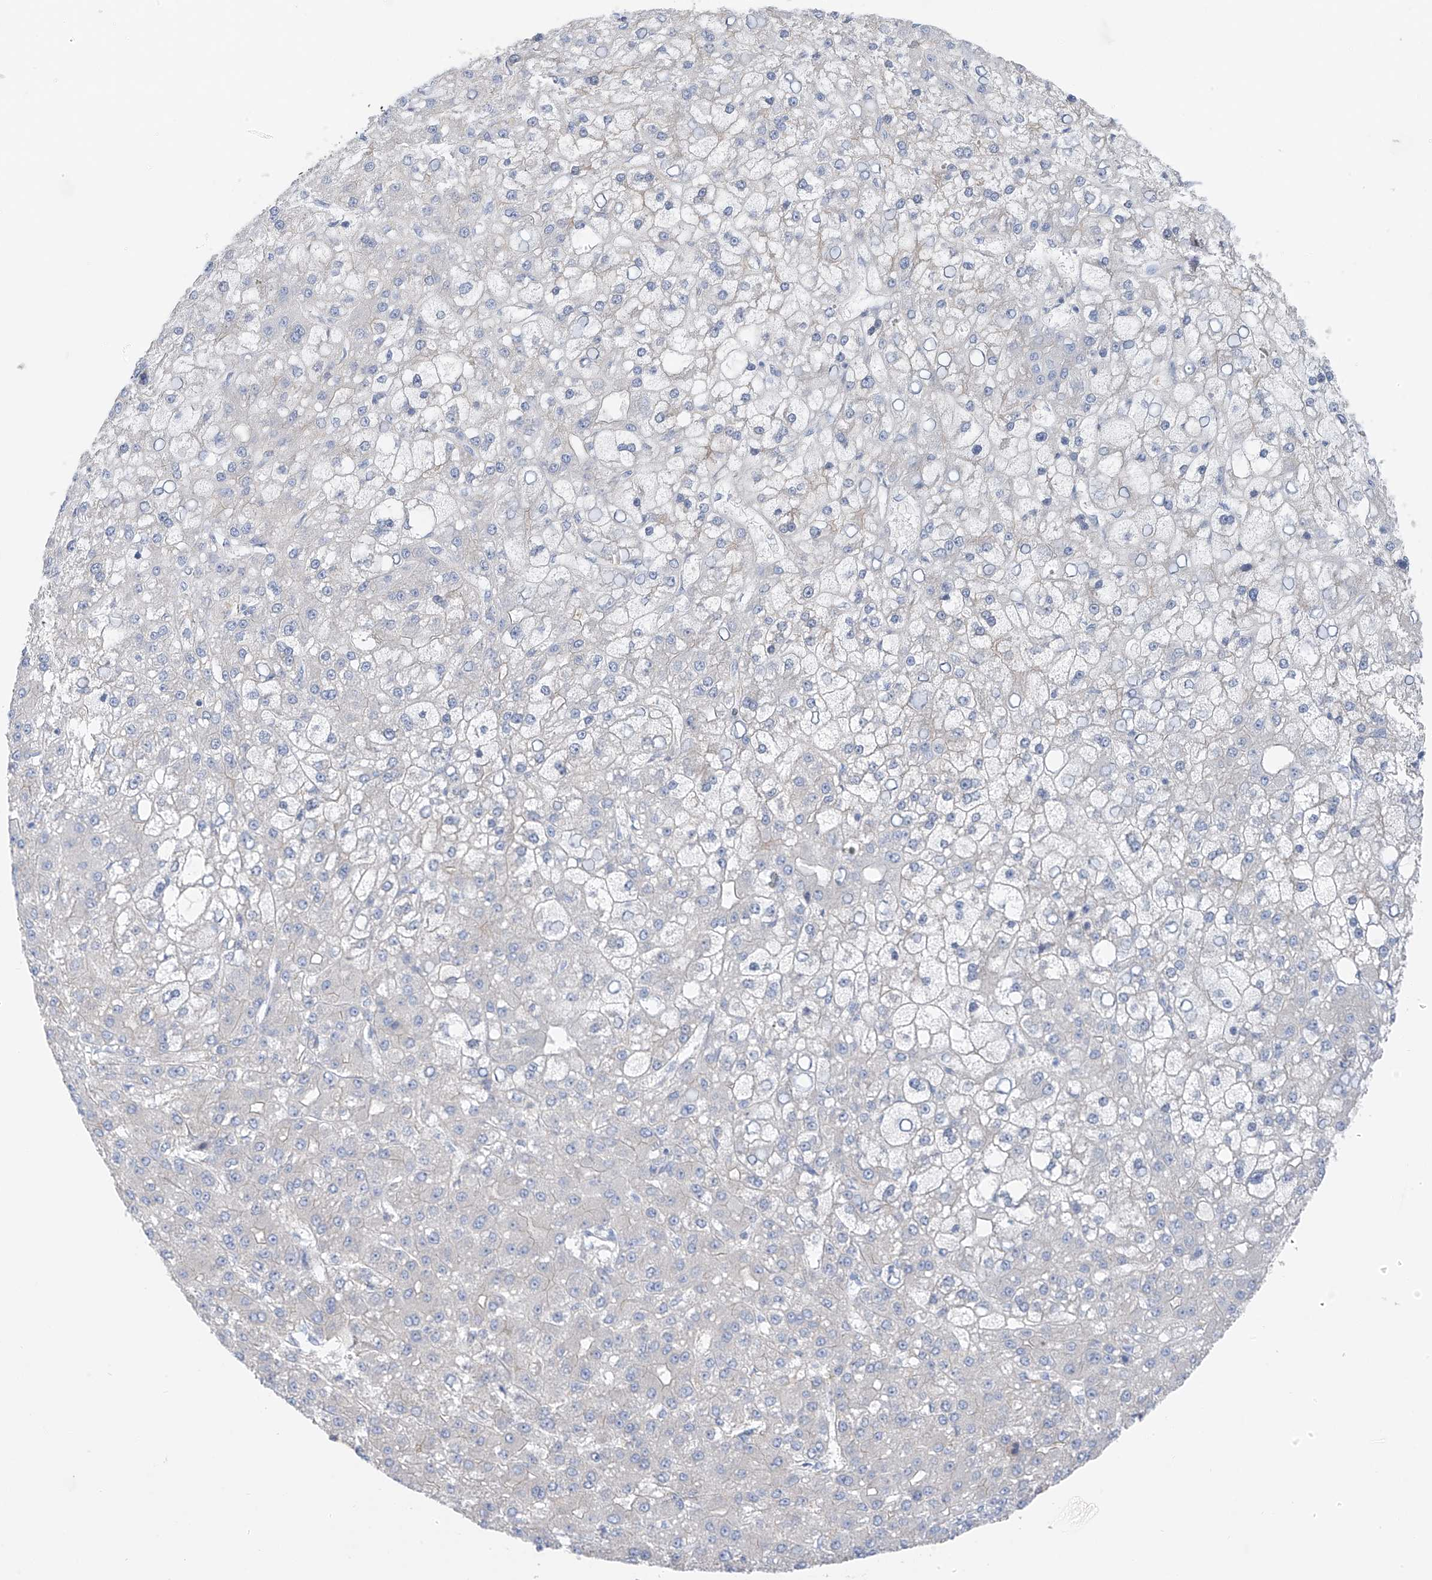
{"staining": {"intensity": "negative", "quantity": "none", "location": "none"}, "tissue": "liver cancer", "cell_type": "Tumor cells", "image_type": "cancer", "snomed": [{"axis": "morphology", "description": "Carcinoma, Hepatocellular, NOS"}, {"axis": "topography", "description": "Liver"}], "caption": "Immunohistochemistry (IHC) of liver cancer shows no expression in tumor cells.", "gene": "POMGNT2", "patient": {"sex": "male", "age": 67}}